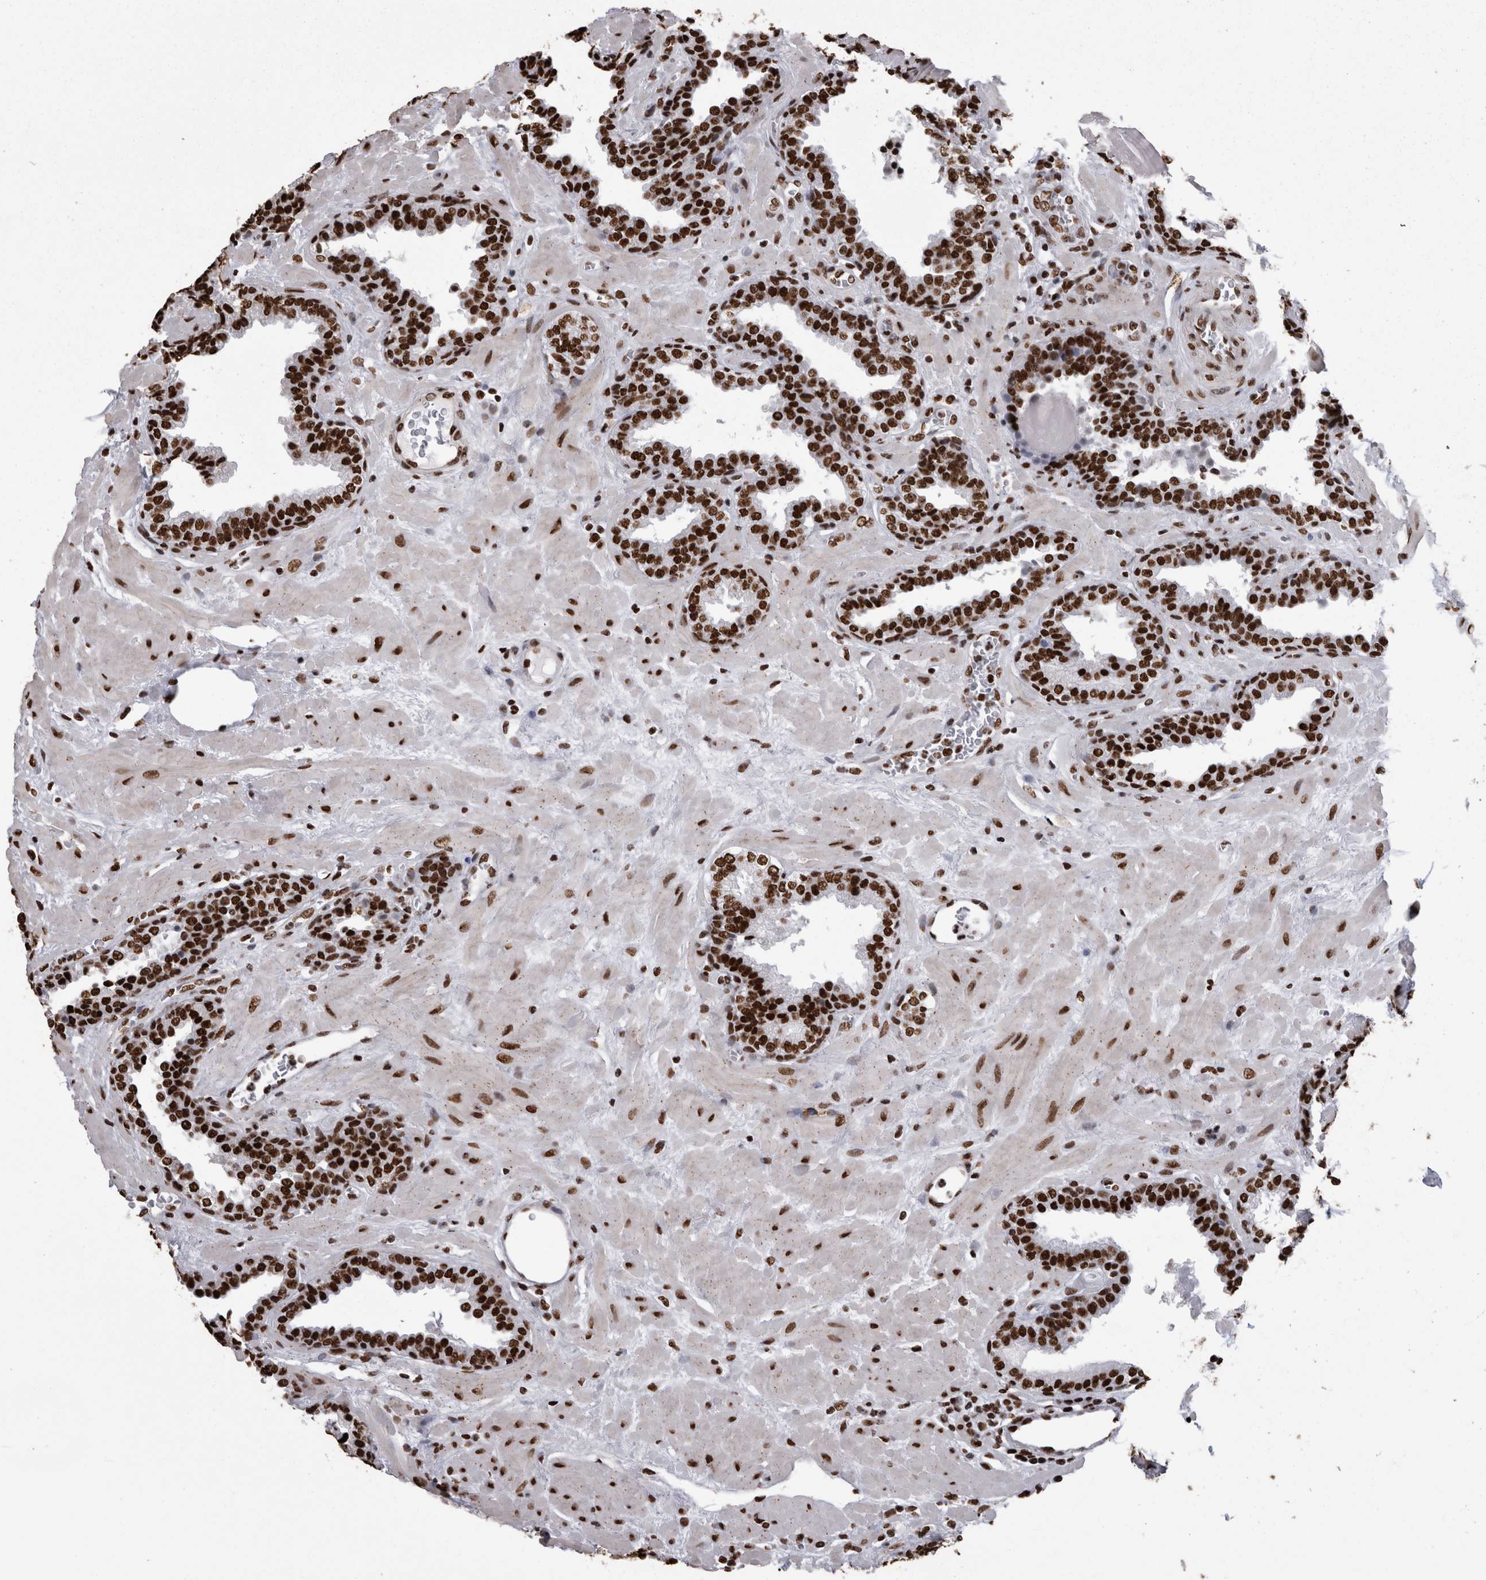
{"staining": {"intensity": "strong", "quantity": ">75%", "location": "nuclear"}, "tissue": "prostate", "cell_type": "Glandular cells", "image_type": "normal", "snomed": [{"axis": "morphology", "description": "Normal tissue, NOS"}, {"axis": "topography", "description": "Prostate"}], "caption": "A brown stain highlights strong nuclear positivity of a protein in glandular cells of benign prostate.", "gene": "HNRNPM", "patient": {"sex": "male", "age": 51}}